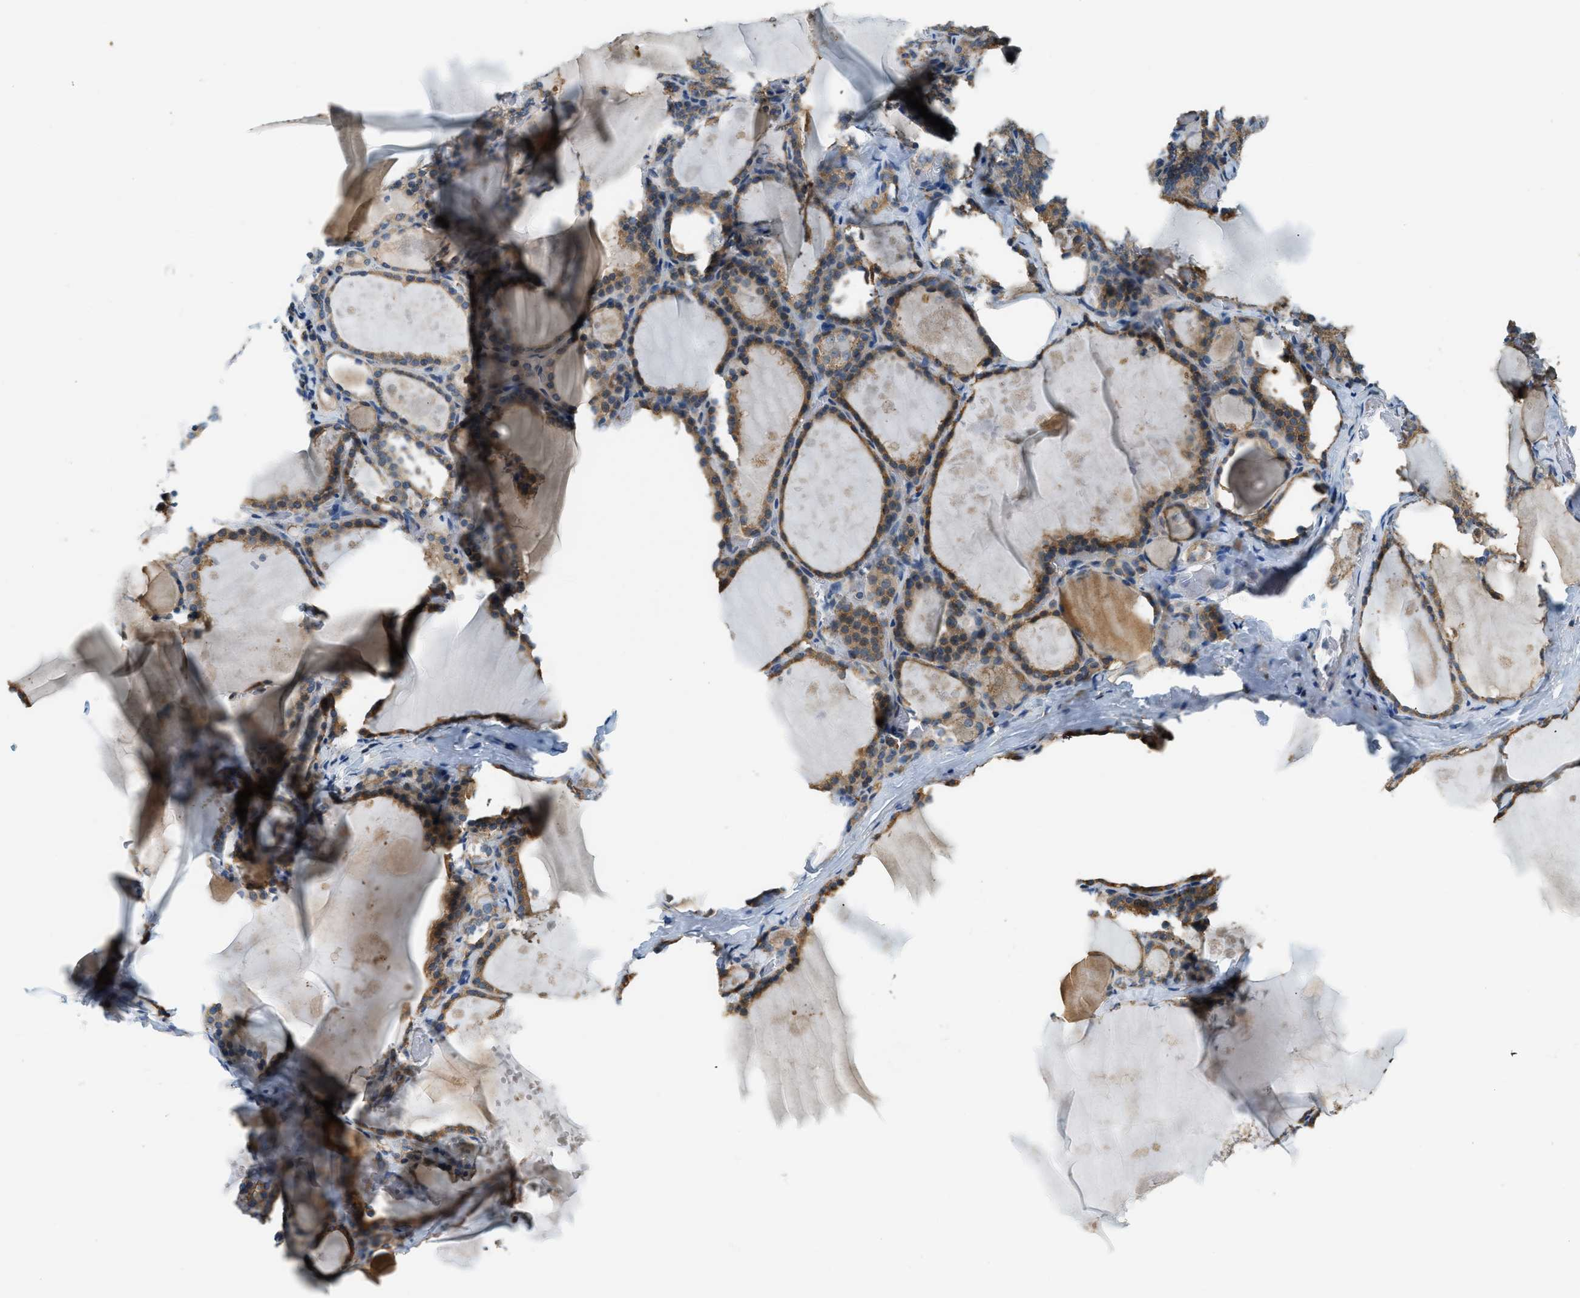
{"staining": {"intensity": "moderate", "quantity": ">75%", "location": "cytoplasmic/membranous"}, "tissue": "thyroid gland", "cell_type": "Glandular cells", "image_type": "normal", "snomed": [{"axis": "morphology", "description": "Normal tissue, NOS"}, {"axis": "topography", "description": "Thyroid gland"}], "caption": "Immunohistochemical staining of normal thyroid gland displays medium levels of moderate cytoplasmic/membranous staining in about >75% of glandular cells. Immunohistochemistry (ihc) stains the protein of interest in brown and the nuclei are stained blue.", "gene": "CFLAR", "patient": {"sex": "male", "age": 56}}